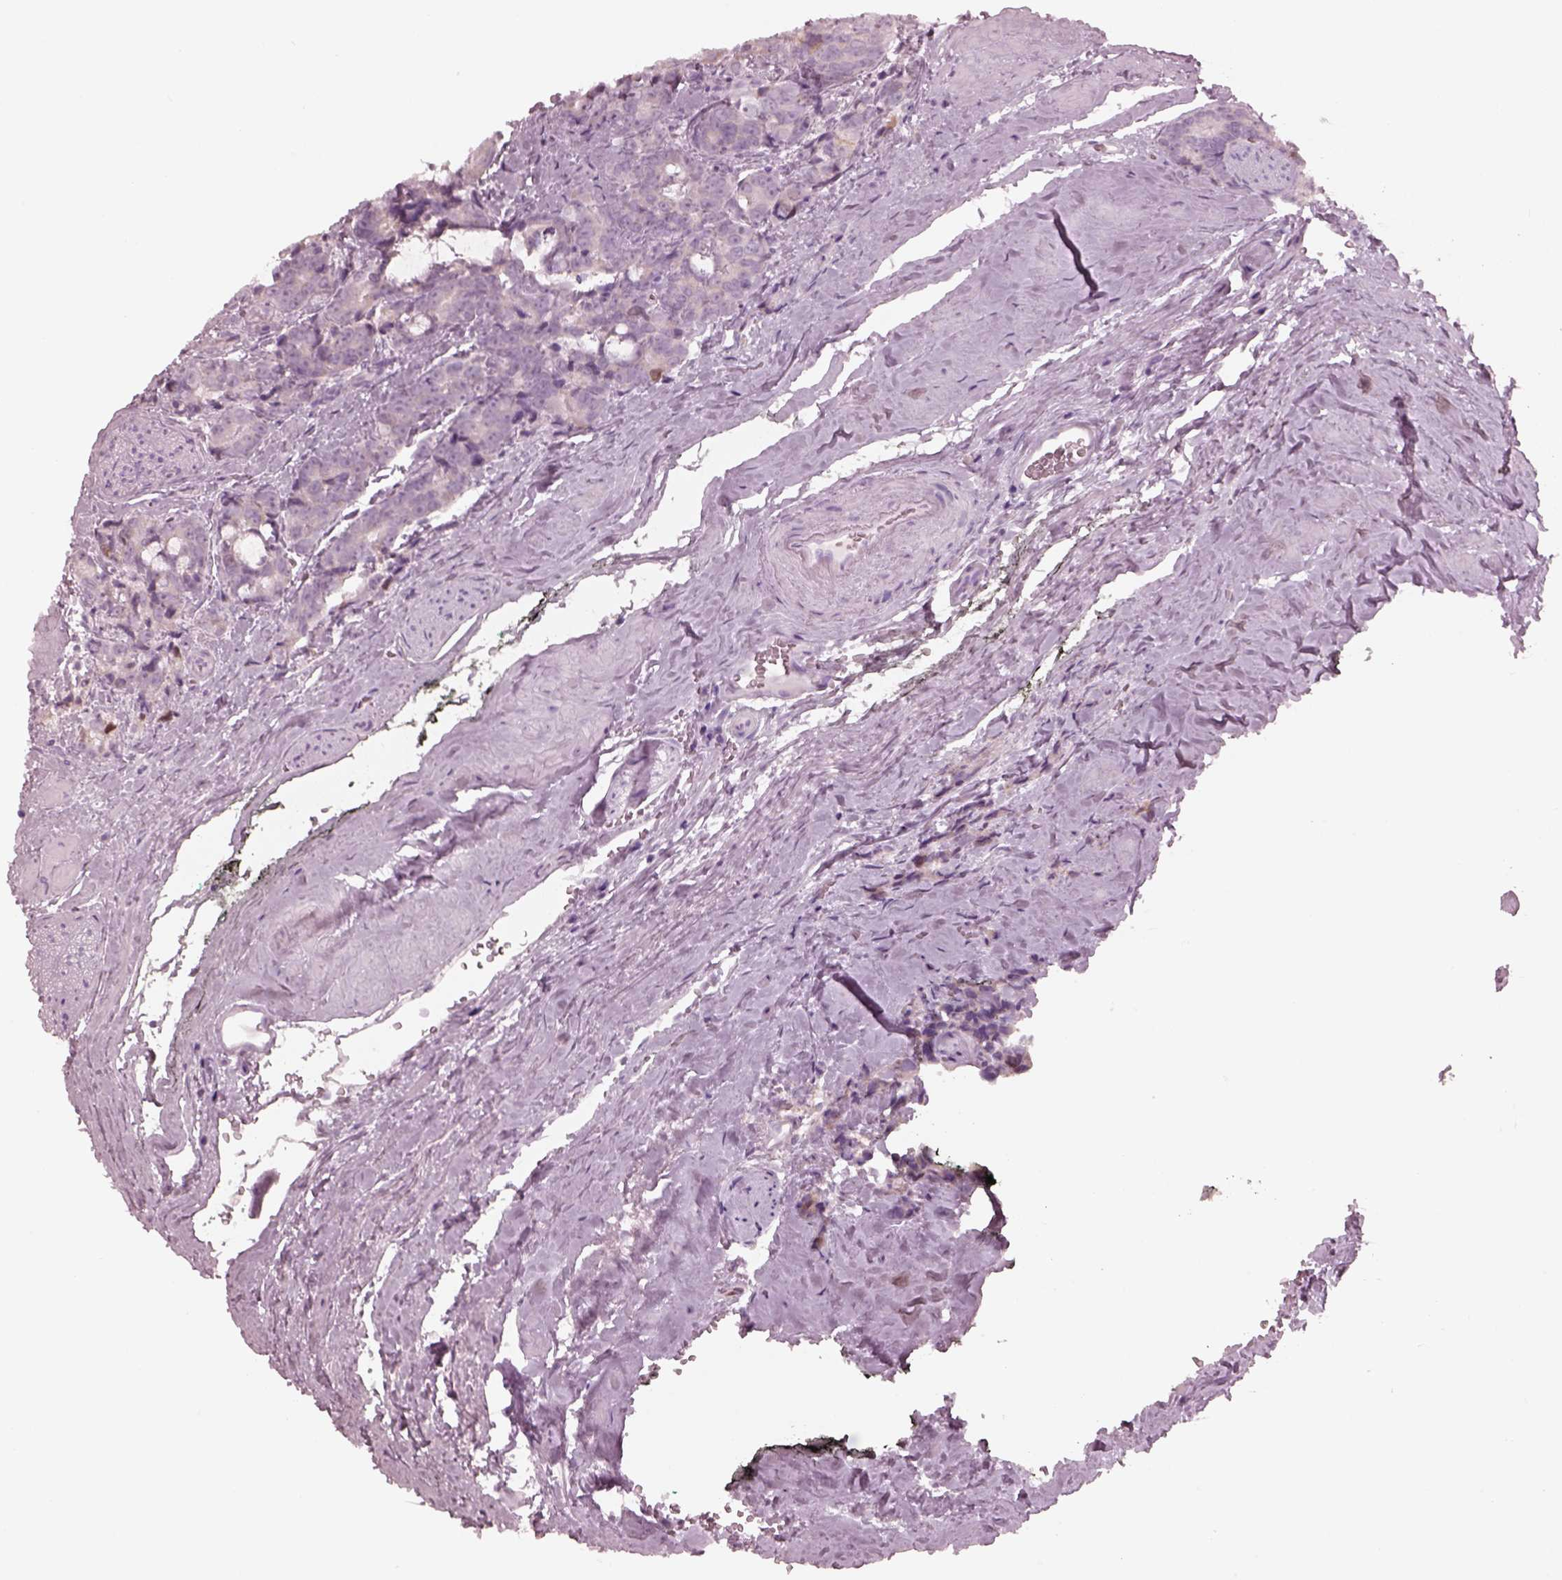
{"staining": {"intensity": "negative", "quantity": "none", "location": "none"}, "tissue": "prostate cancer", "cell_type": "Tumor cells", "image_type": "cancer", "snomed": [{"axis": "morphology", "description": "Adenocarcinoma, High grade"}, {"axis": "topography", "description": "Prostate"}], "caption": "Immunohistochemical staining of high-grade adenocarcinoma (prostate) reveals no significant positivity in tumor cells.", "gene": "KRTAP24-1", "patient": {"sex": "male", "age": 74}}